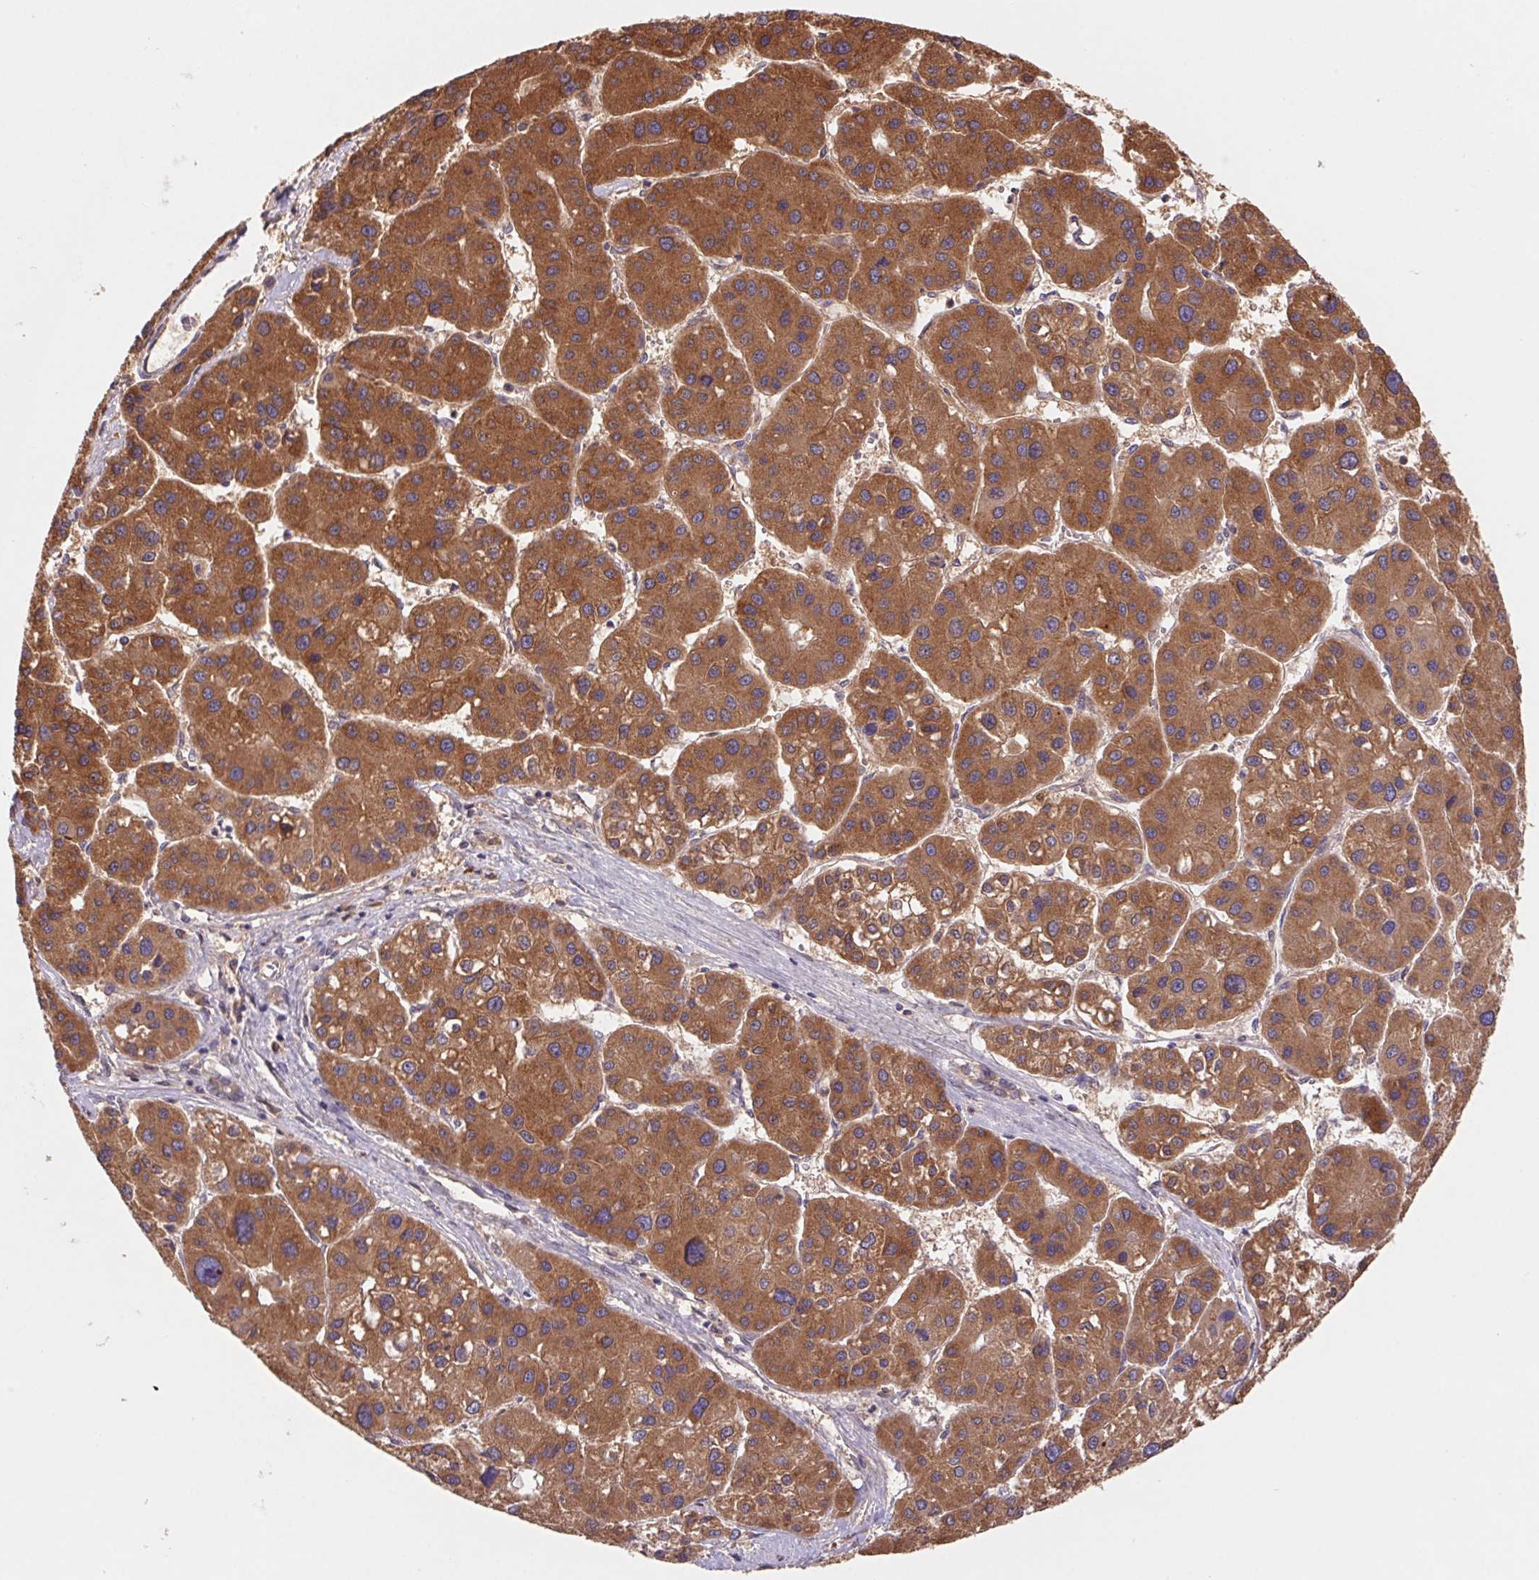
{"staining": {"intensity": "strong", "quantity": ">75%", "location": "cytoplasmic/membranous"}, "tissue": "liver cancer", "cell_type": "Tumor cells", "image_type": "cancer", "snomed": [{"axis": "morphology", "description": "Carcinoma, Hepatocellular, NOS"}, {"axis": "topography", "description": "Liver"}], "caption": "Immunohistochemistry (IHC) staining of hepatocellular carcinoma (liver), which demonstrates high levels of strong cytoplasmic/membranous expression in approximately >75% of tumor cells indicating strong cytoplasmic/membranous protein positivity. The staining was performed using DAB (brown) for protein detection and nuclei were counterstained in hematoxylin (blue).", "gene": "RAB1A", "patient": {"sex": "male", "age": 73}}